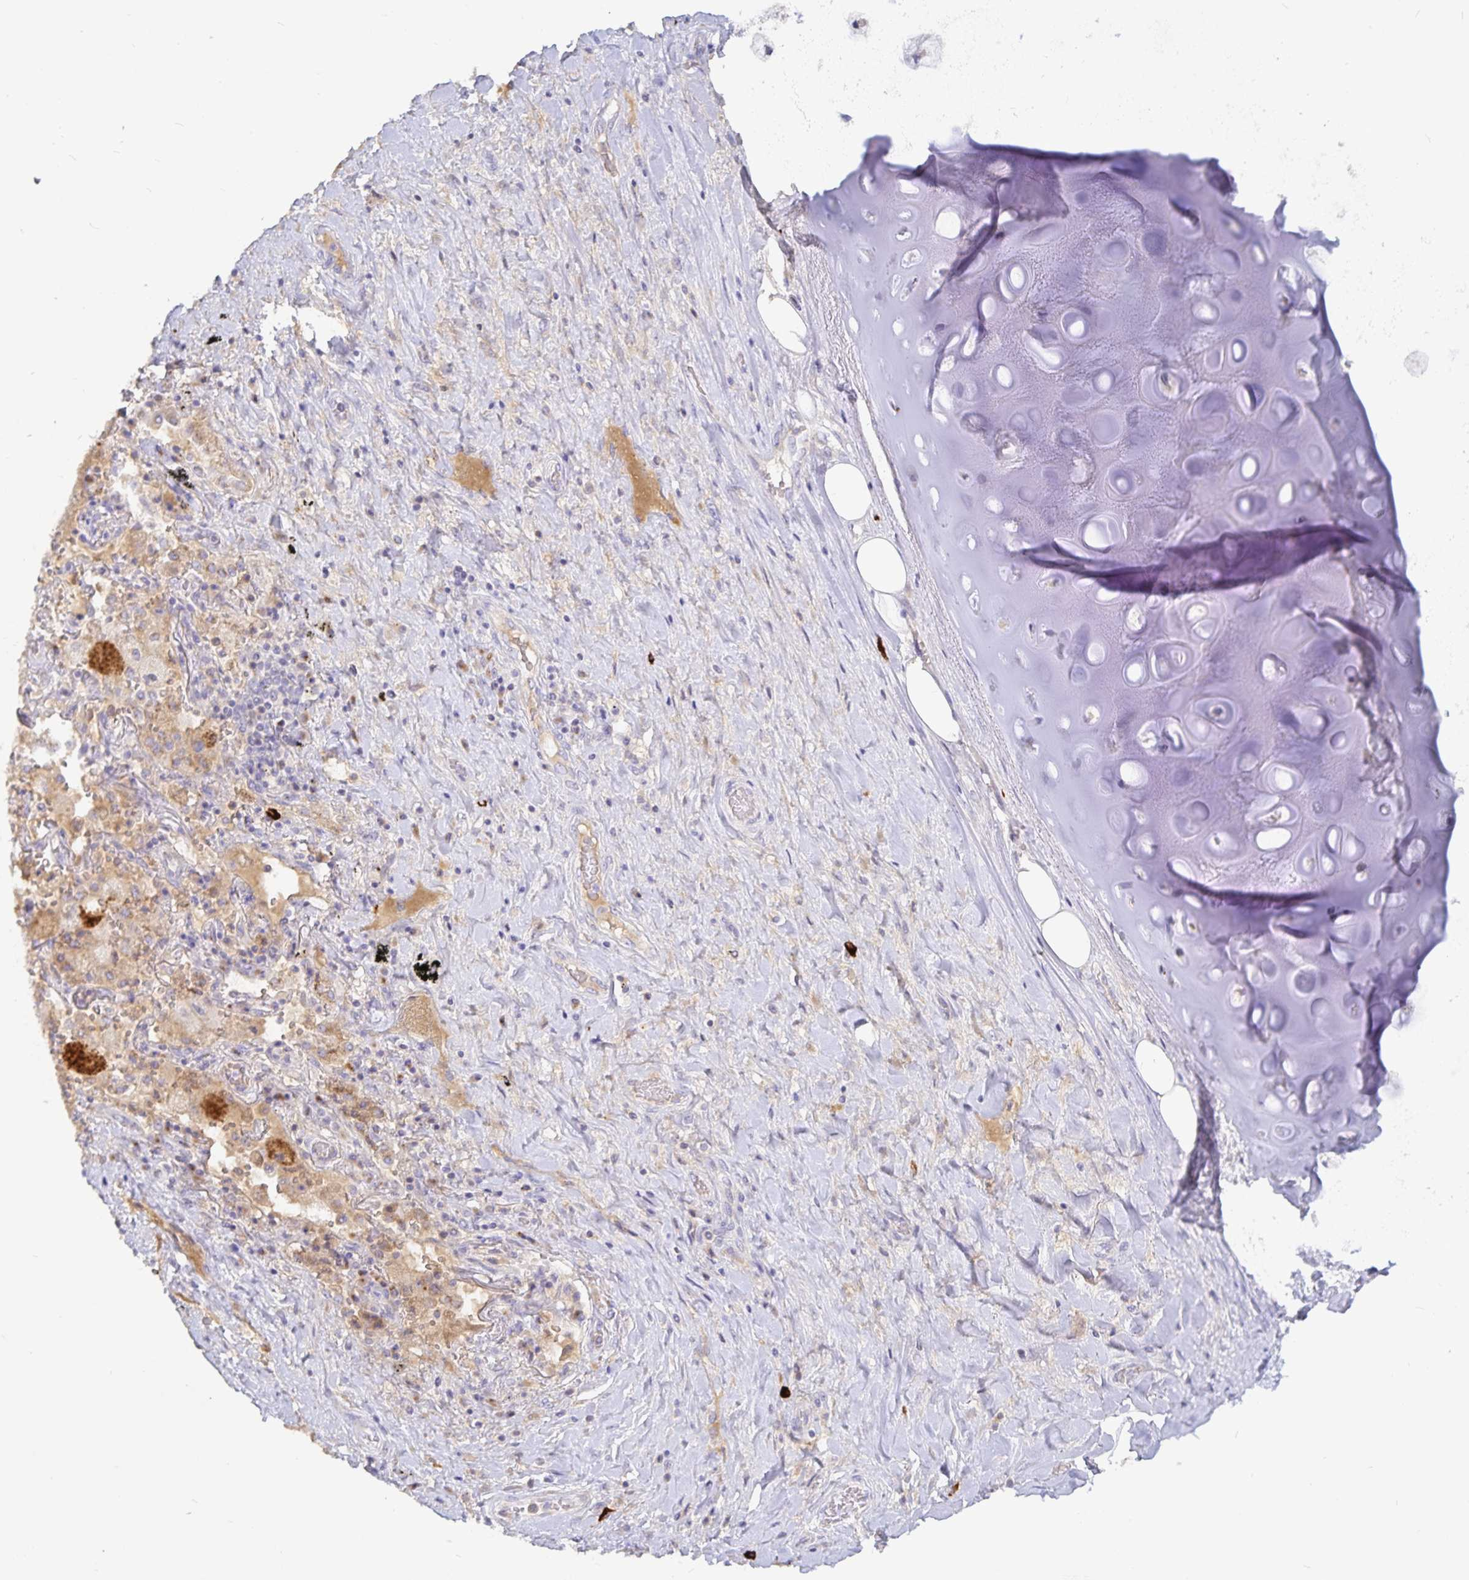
{"staining": {"intensity": "negative", "quantity": "none", "location": "none"}, "tissue": "soft tissue", "cell_type": "Chondrocytes", "image_type": "normal", "snomed": [{"axis": "morphology", "description": "Normal tissue, NOS"}, {"axis": "topography", "description": "Cartilage tissue"}, {"axis": "topography", "description": "Bronchus"}], "caption": "High magnification brightfield microscopy of unremarkable soft tissue stained with DAB (brown) and counterstained with hematoxylin (blue): chondrocytes show no significant positivity. The staining was performed using DAB (3,3'-diaminobenzidine) to visualize the protein expression in brown, while the nuclei were stained in blue with hematoxylin (Magnification: 20x).", "gene": "PKHD1", "patient": {"sex": "male", "age": 64}}